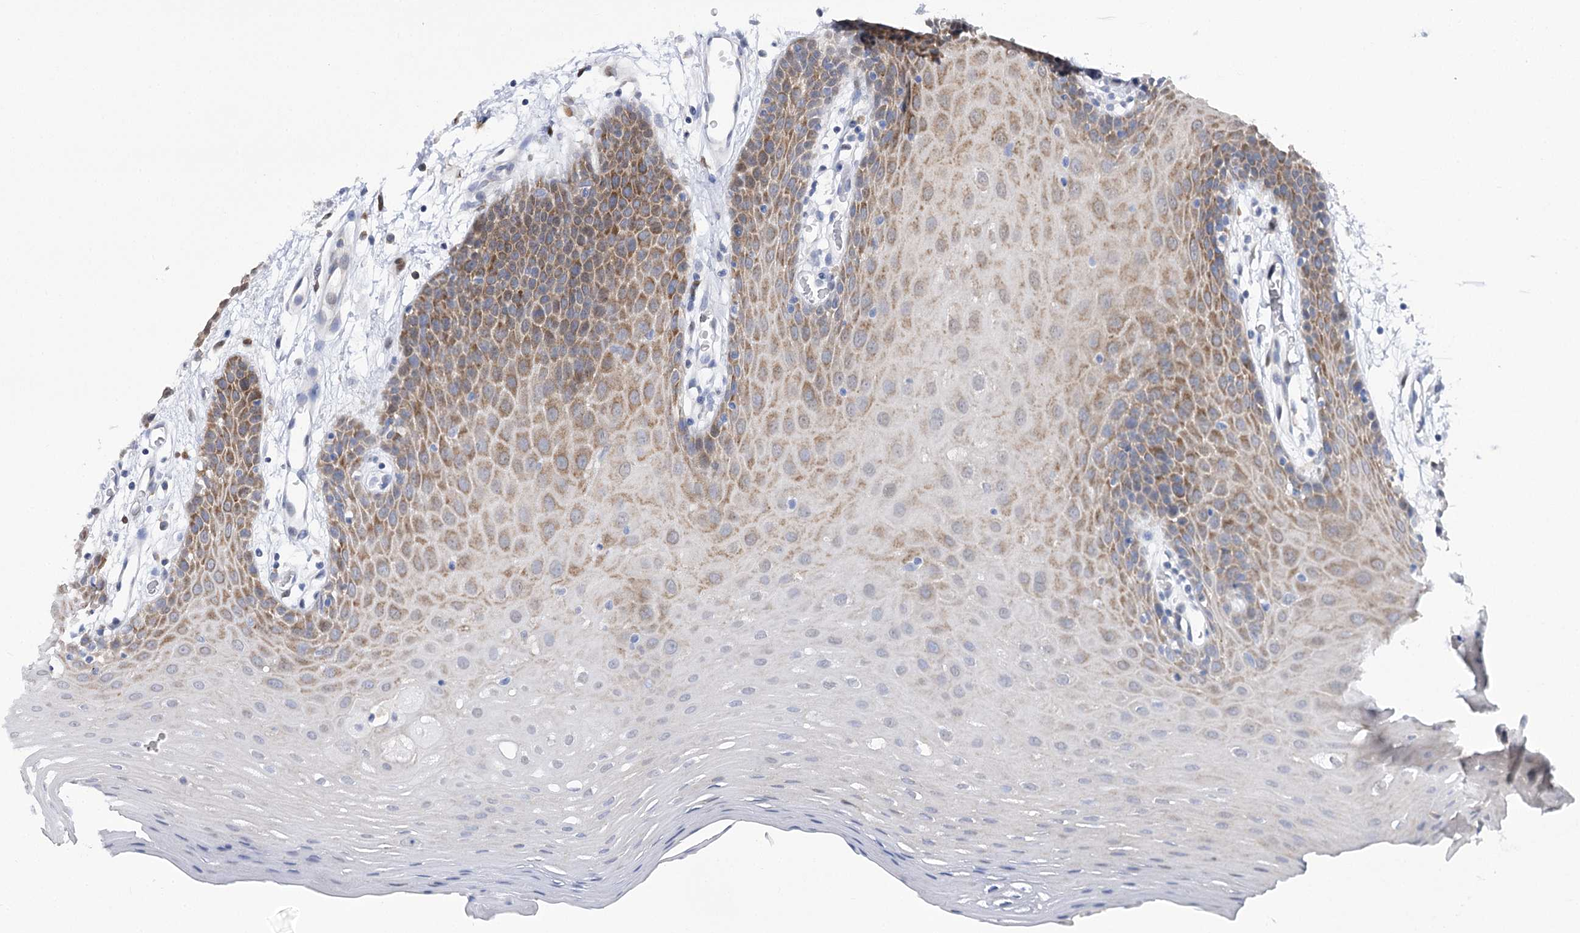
{"staining": {"intensity": "moderate", "quantity": "25%-75%", "location": "cytoplasmic/membranous"}, "tissue": "oral mucosa", "cell_type": "Squamous epithelial cells", "image_type": "normal", "snomed": [{"axis": "morphology", "description": "Normal tissue, NOS"}, {"axis": "topography", "description": "Skeletal muscle"}, {"axis": "topography", "description": "Oral tissue"}, {"axis": "topography", "description": "Salivary gland"}, {"axis": "topography", "description": "Peripheral nerve tissue"}], "caption": "Protein expression by immunohistochemistry displays moderate cytoplasmic/membranous staining in approximately 25%-75% of squamous epithelial cells in normal oral mucosa.", "gene": "NFU1", "patient": {"sex": "male", "age": 54}}